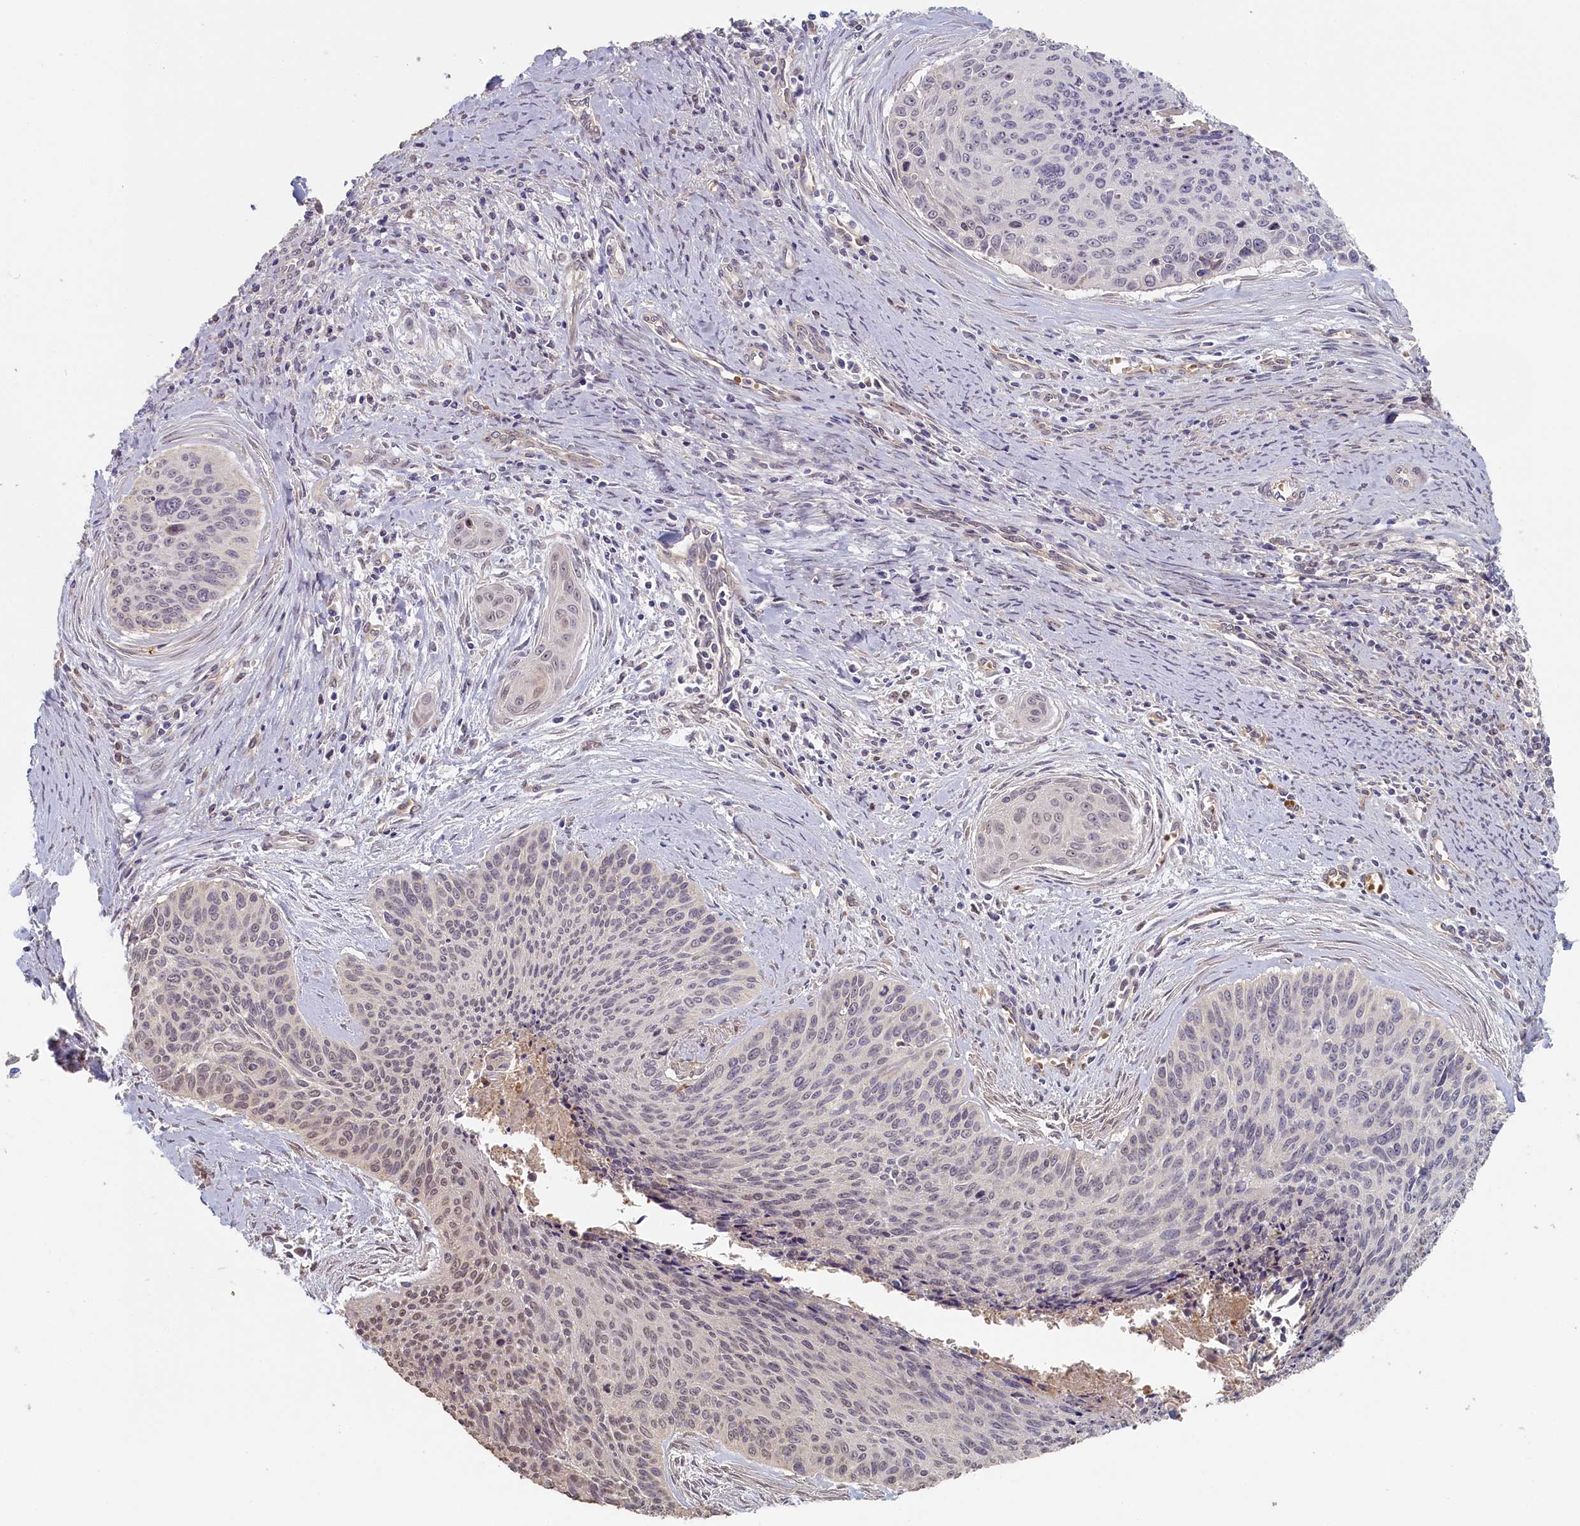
{"staining": {"intensity": "weak", "quantity": "<25%", "location": "nuclear"}, "tissue": "cervical cancer", "cell_type": "Tumor cells", "image_type": "cancer", "snomed": [{"axis": "morphology", "description": "Squamous cell carcinoma, NOS"}, {"axis": "topography", "description": "Cervix"}], "caption": "Immunohistochemical staining of human squamous cell carcinoma (cervical) displays no significant expression in tumor cells.", "gene": "STX16", "patient": {"sex": "female", "age": 55}}